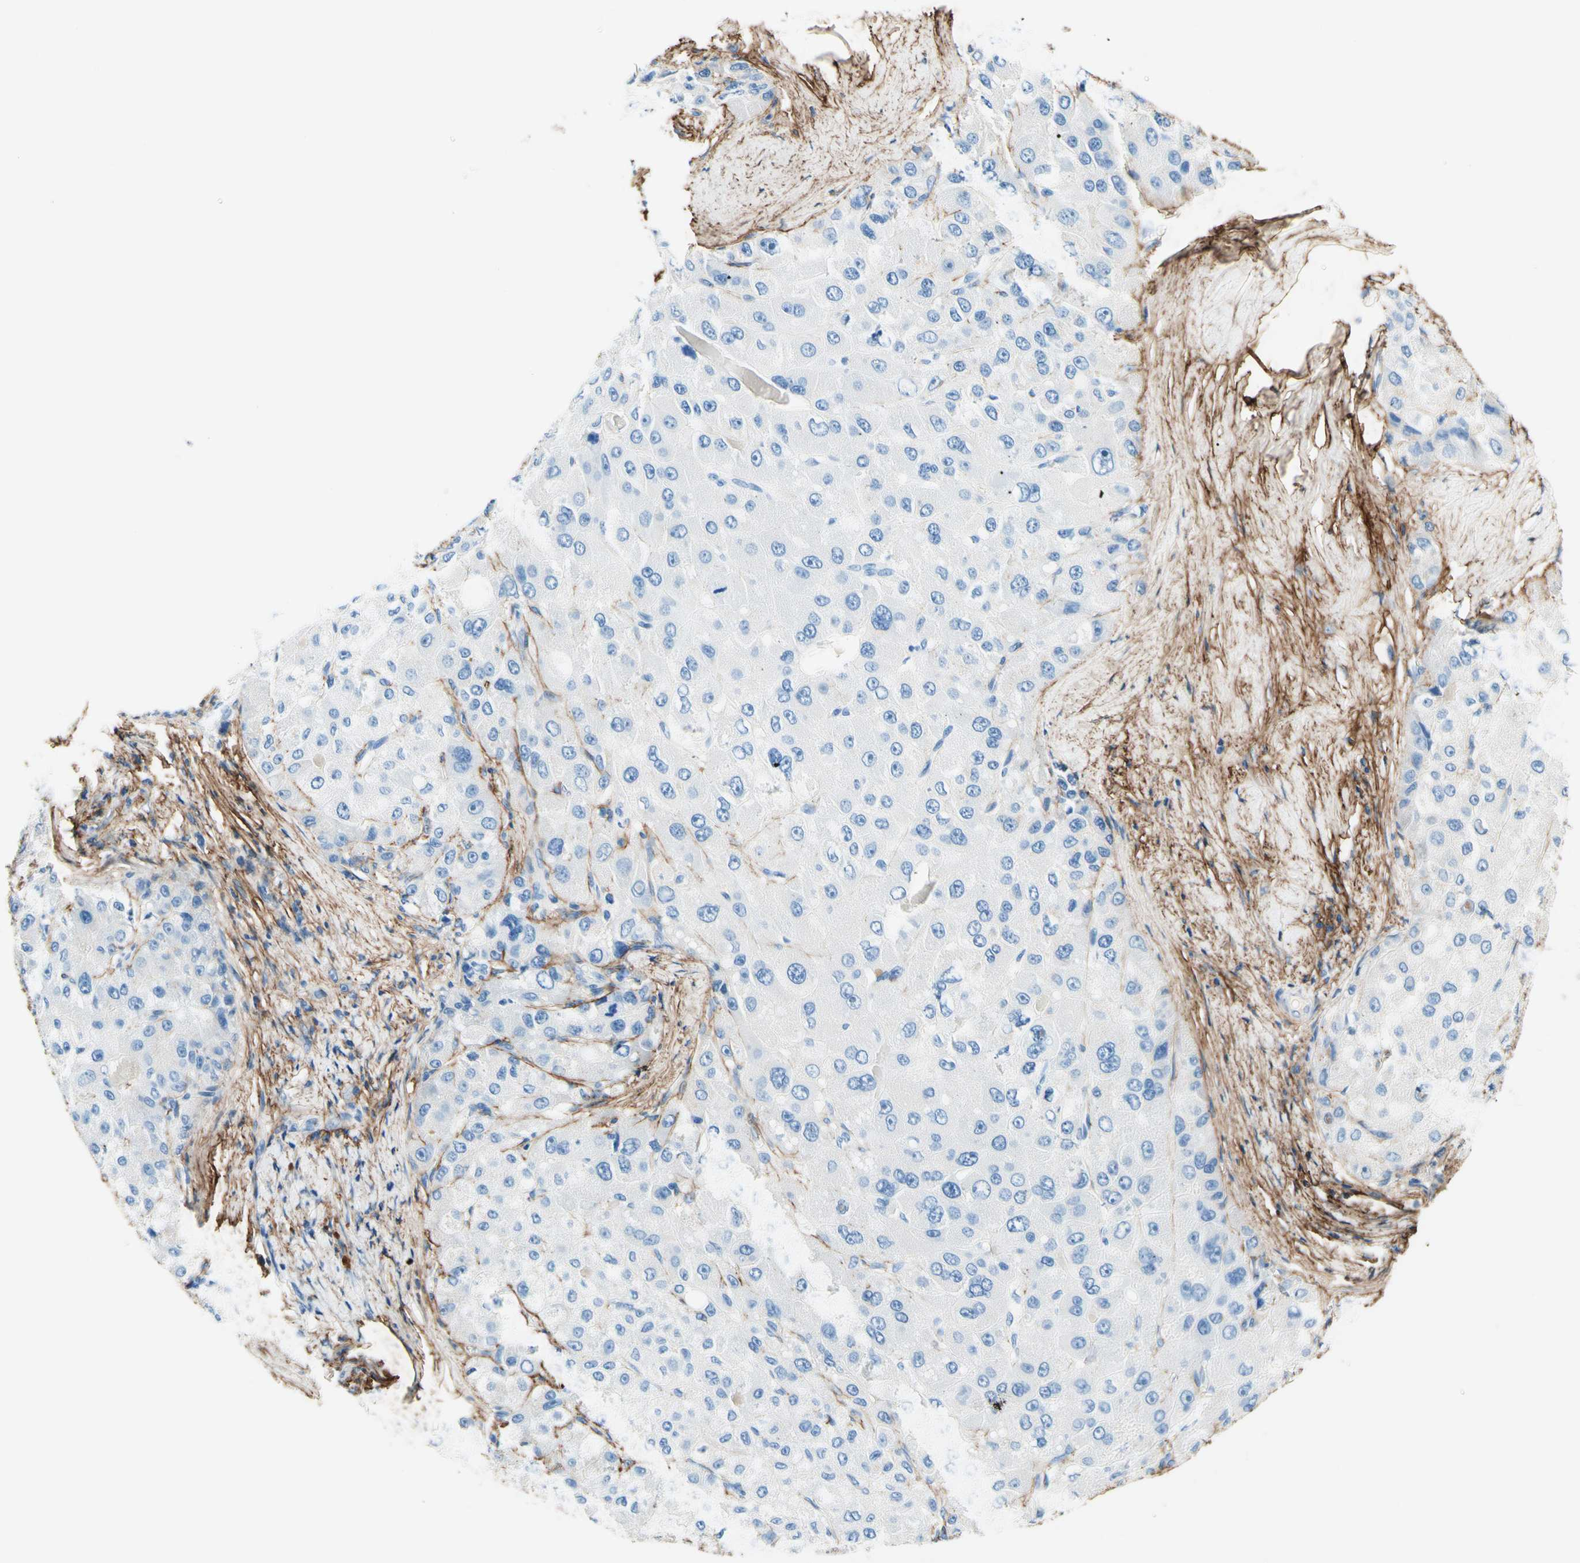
{"staining": {"intensity": "negative", "quantity": "none", "location": "none"}, "tissue": "liver cancer", "cell_type": "Tumor cells", "image_type": "cancer", "snomed": [{"axis": "morphology", "description": "Carcinoma, Hepatocellular, NOS"}, {"axis": "topography", "description": "Liver"}], "caption": "Tumor cells show no significant protein staining in liver cancer (hepatocellular carcinoma). (DAB immunohistochemistry (IHC), high magnification).", "gene": "MFAP5", "patient": {"sex": "male", "age": 80}}